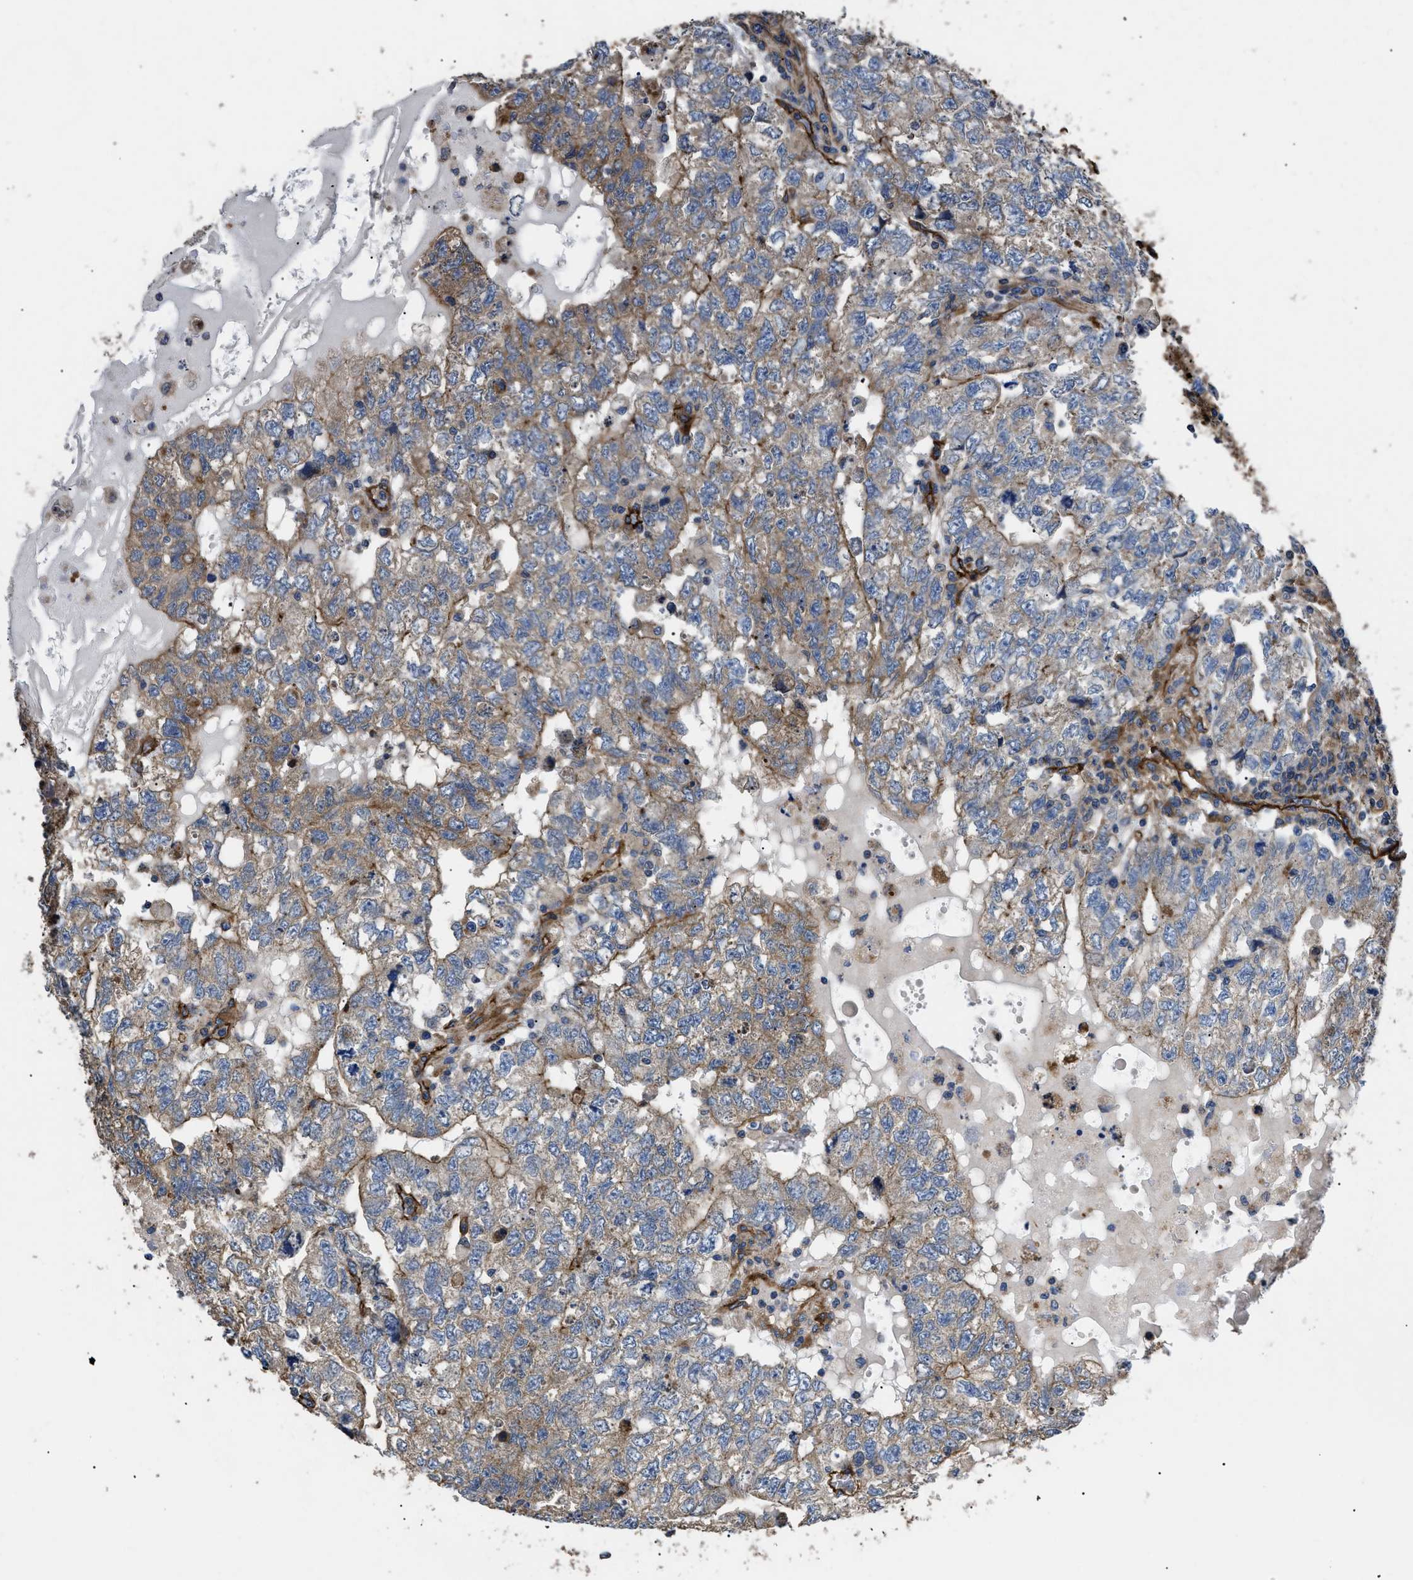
{"staining": {"intensity": "weak", "quantity": ">75%", "location": "cytoplasmic/membranous"}, "tissue": "testis cancer", "cell_type": "Tumor cells", "image_type": "cancer", "snomed": [{"axis": "morphology", "description": "Carcinoma, Embryonal, NOS"}, {"axis": "topography", "description": "Testis"}], "caption": "Immunohistochemistry (DAB) staining of testis cancer reveals weak cytoplasmic/membranous protein positivity in about >75% of tumor cells. The staining is performed using DAB (3,3'-diaminobenzidine) brown chromogen to label protein expression. The nuclei are counter-stained blue using hematoxylin.", "gene": "NT5E", "patient": {"sex": "male", "age": 36}}